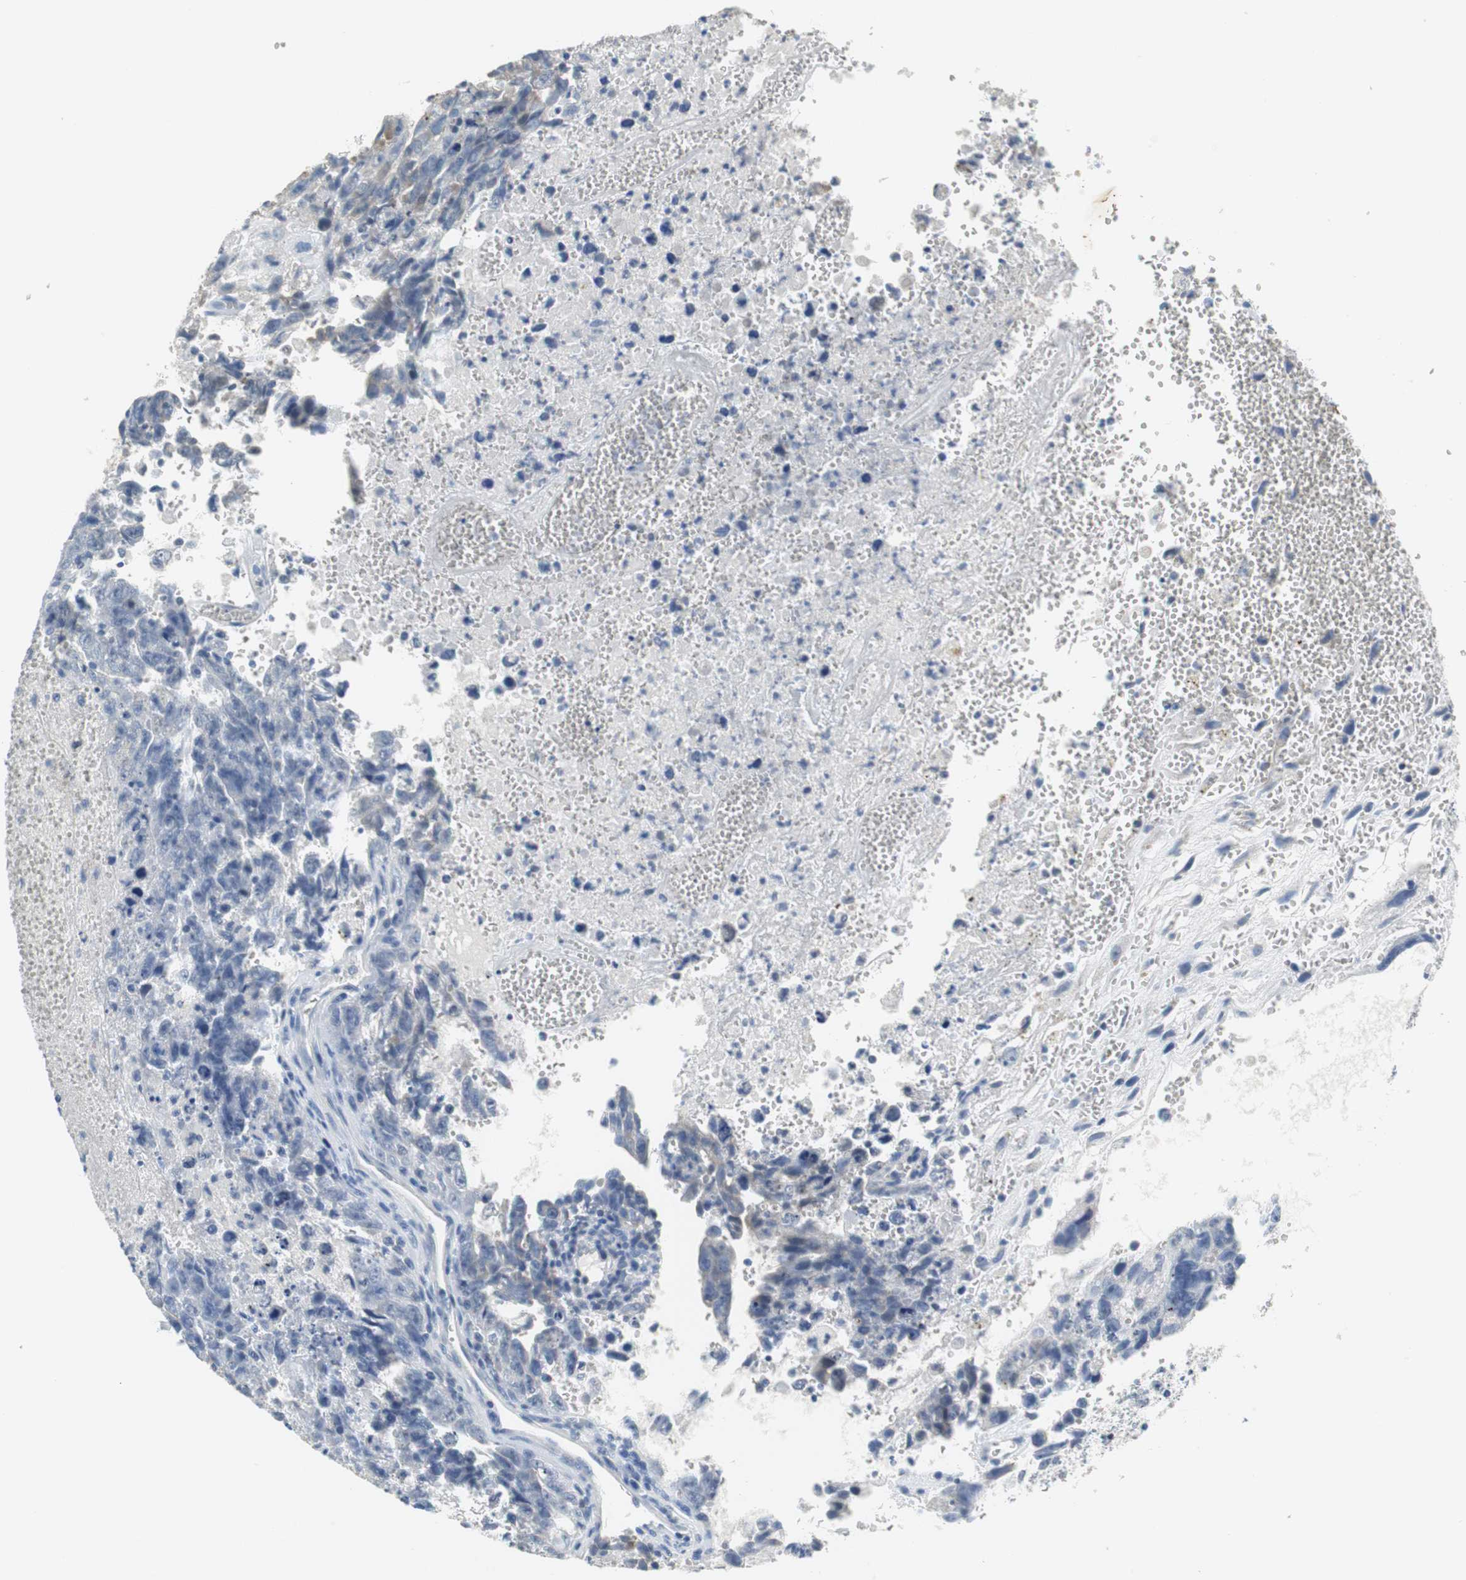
{"staining": {"intensity": "negative", "quantity": "none", "location": "none"}, "tissue": "testis cancer", "cell_type": "Tumor cells", "image_type": "cancer", "snomed": [{"axis": "morphology", "description": "Carcinoma, Embryonal, NOS"}, {"axis": "topography", "description": "Testis"}], "caption": "Tumor cells are negative for protein expression in human testis cancer.", "gene": "MUC7", "patient": {"sex": "male", "age": 28}}